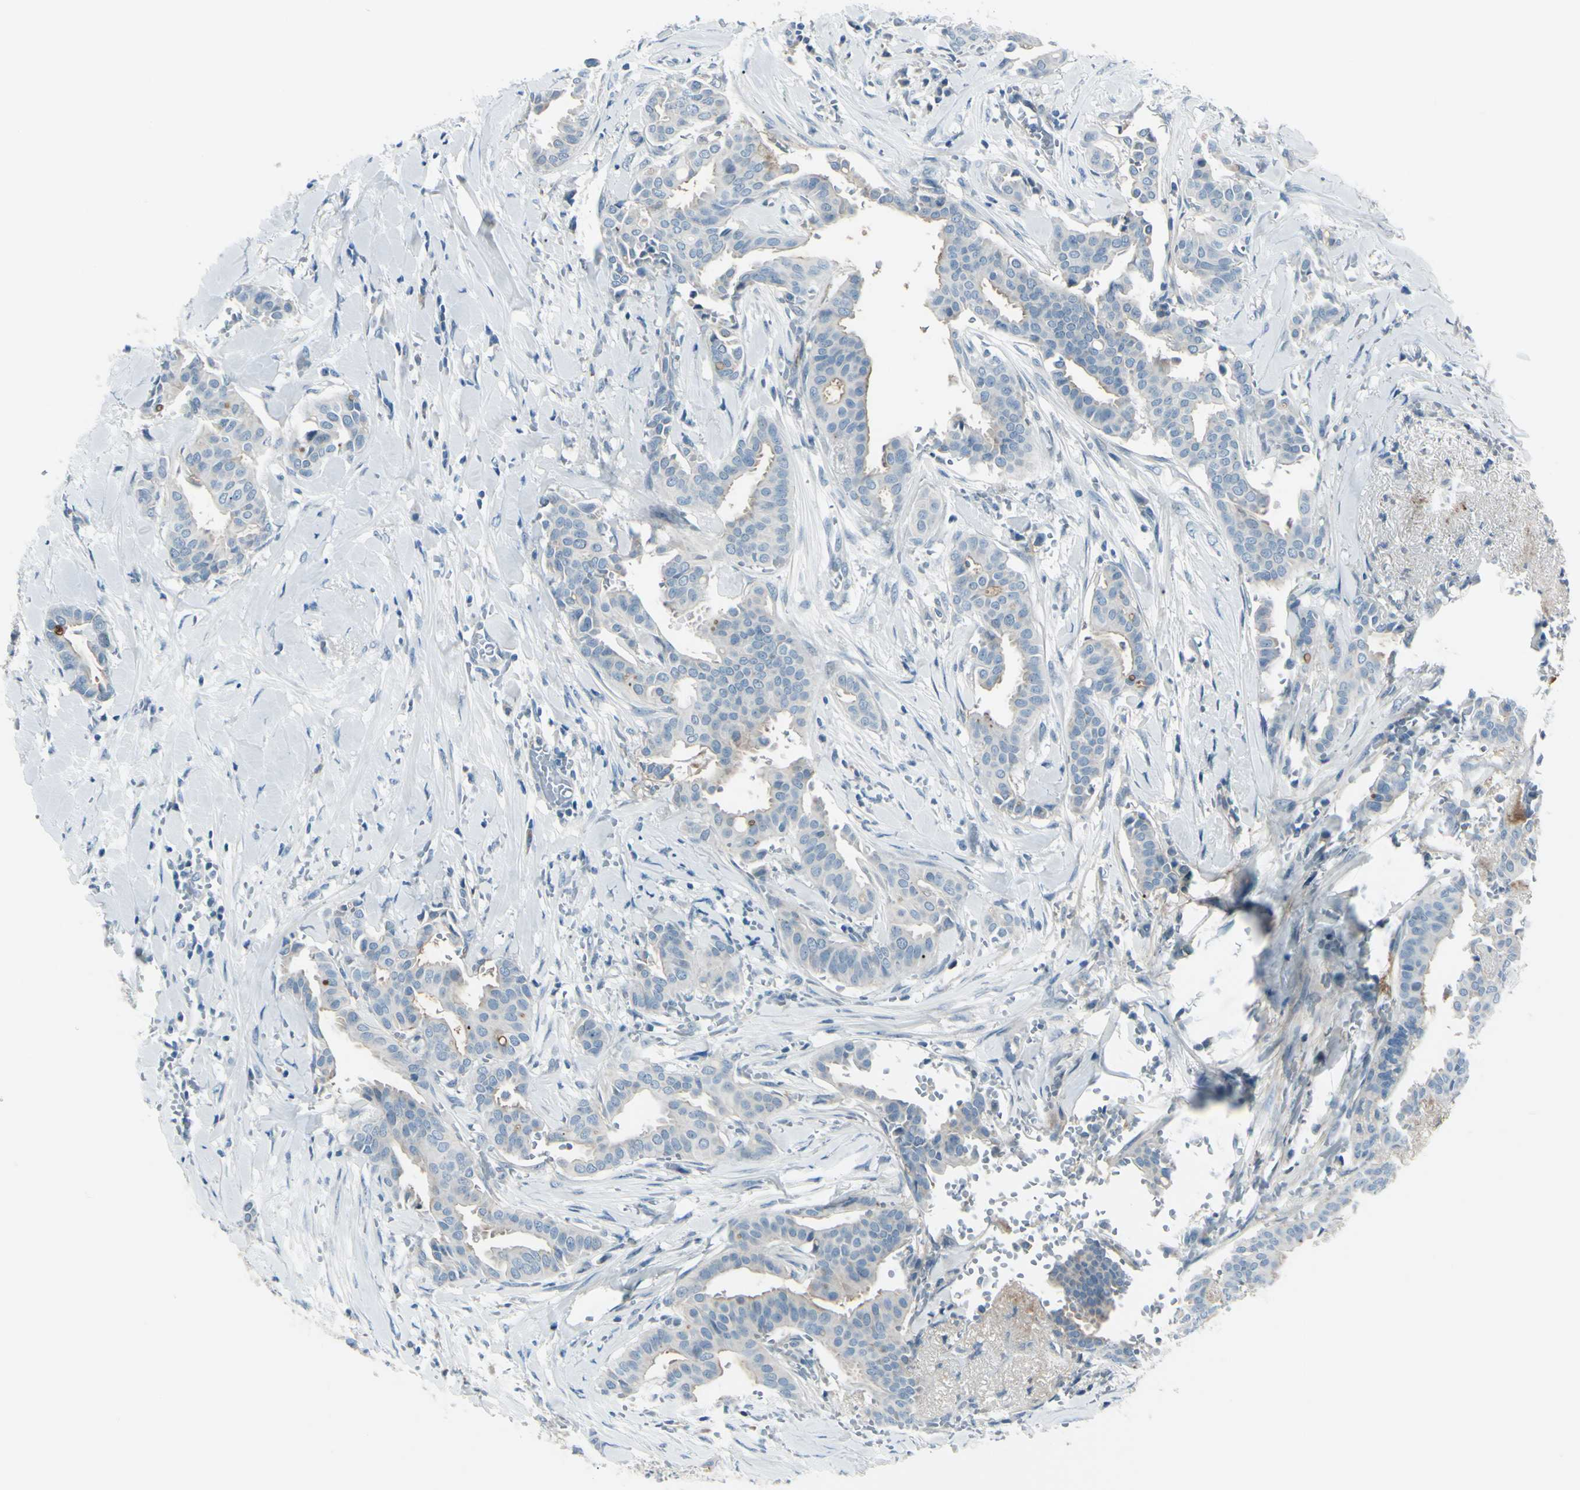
{"staining": {"intensity": "weak", "quantity": "<25%", "location": "cytoplasmic/membranous"}, "tissue": "head and neck cancer", "cell_type": "Tumor cells", "image_type": "cancer", "snomed": [{"axis": "morphology", "description": "Adenocarcinoma, NOS"}, {"axis": "topography", "description": "Salivary gland"}, {"axis": "topography", "description": "Head-Neck"}], "caption": "Tumor cells are negative for brown protein staining in head and neck cancer.", "gene": "GPR34", "patient": {"sex": "female", "age": 59}}